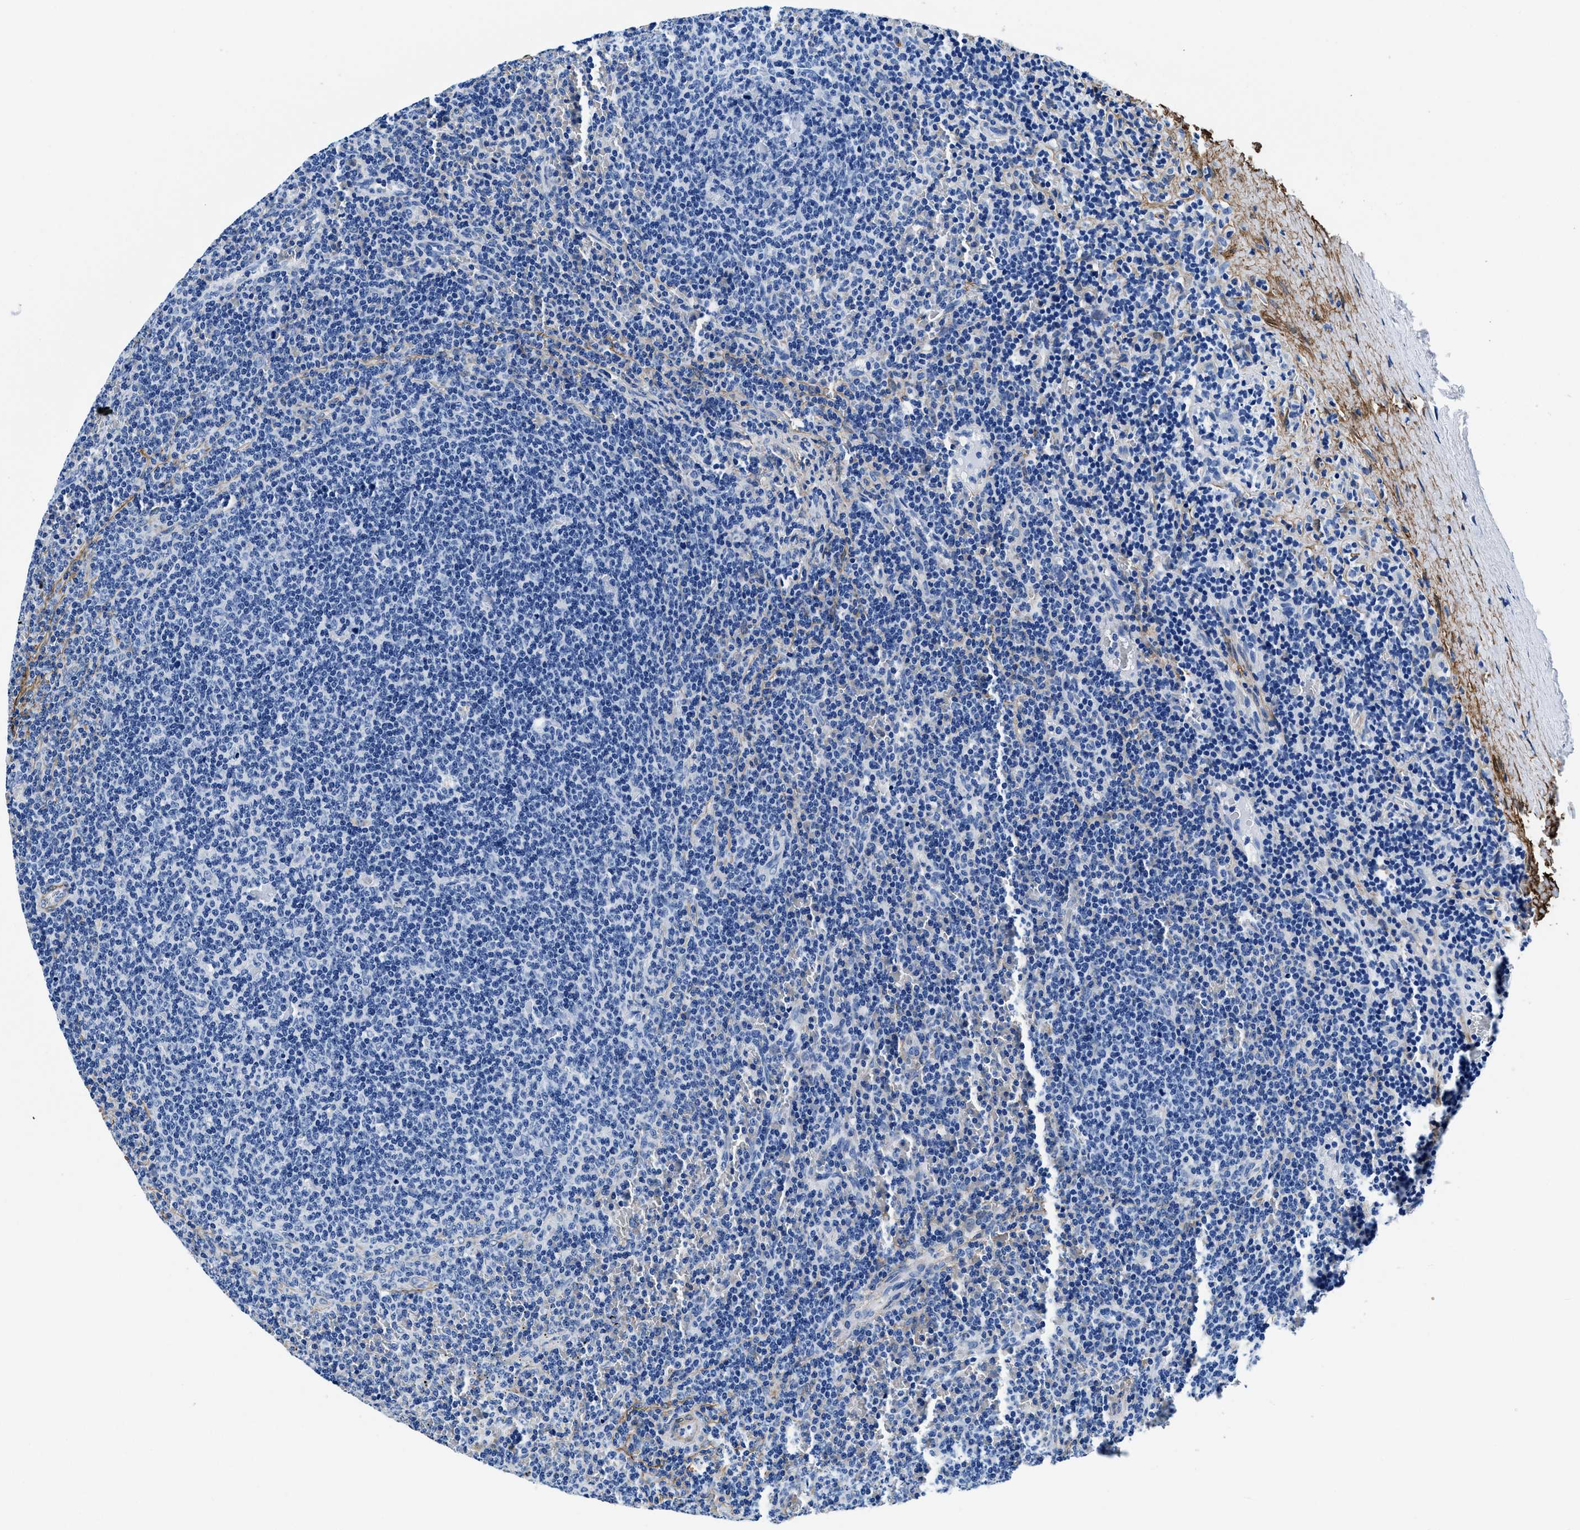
{"staining": {"intensity": "negative", "quantity": "none", "location": "none"}, "tissue": "lymphoma", "cell_type": "Tumor cells", "image_type": "cancer", "snomed": [{"axis": "morphology", "description": "Malignant lymphoma, non-Hodgkin's type, Low grade"}, {"axis": "topography", "description": "Spleen"}], "caption": "Tumor cells show no significant expression in malignant lymphoma, non-Hodgkin's type (low-grade).", "gene": "TEX261", "patient": {"sex": "female", "age": 50}}